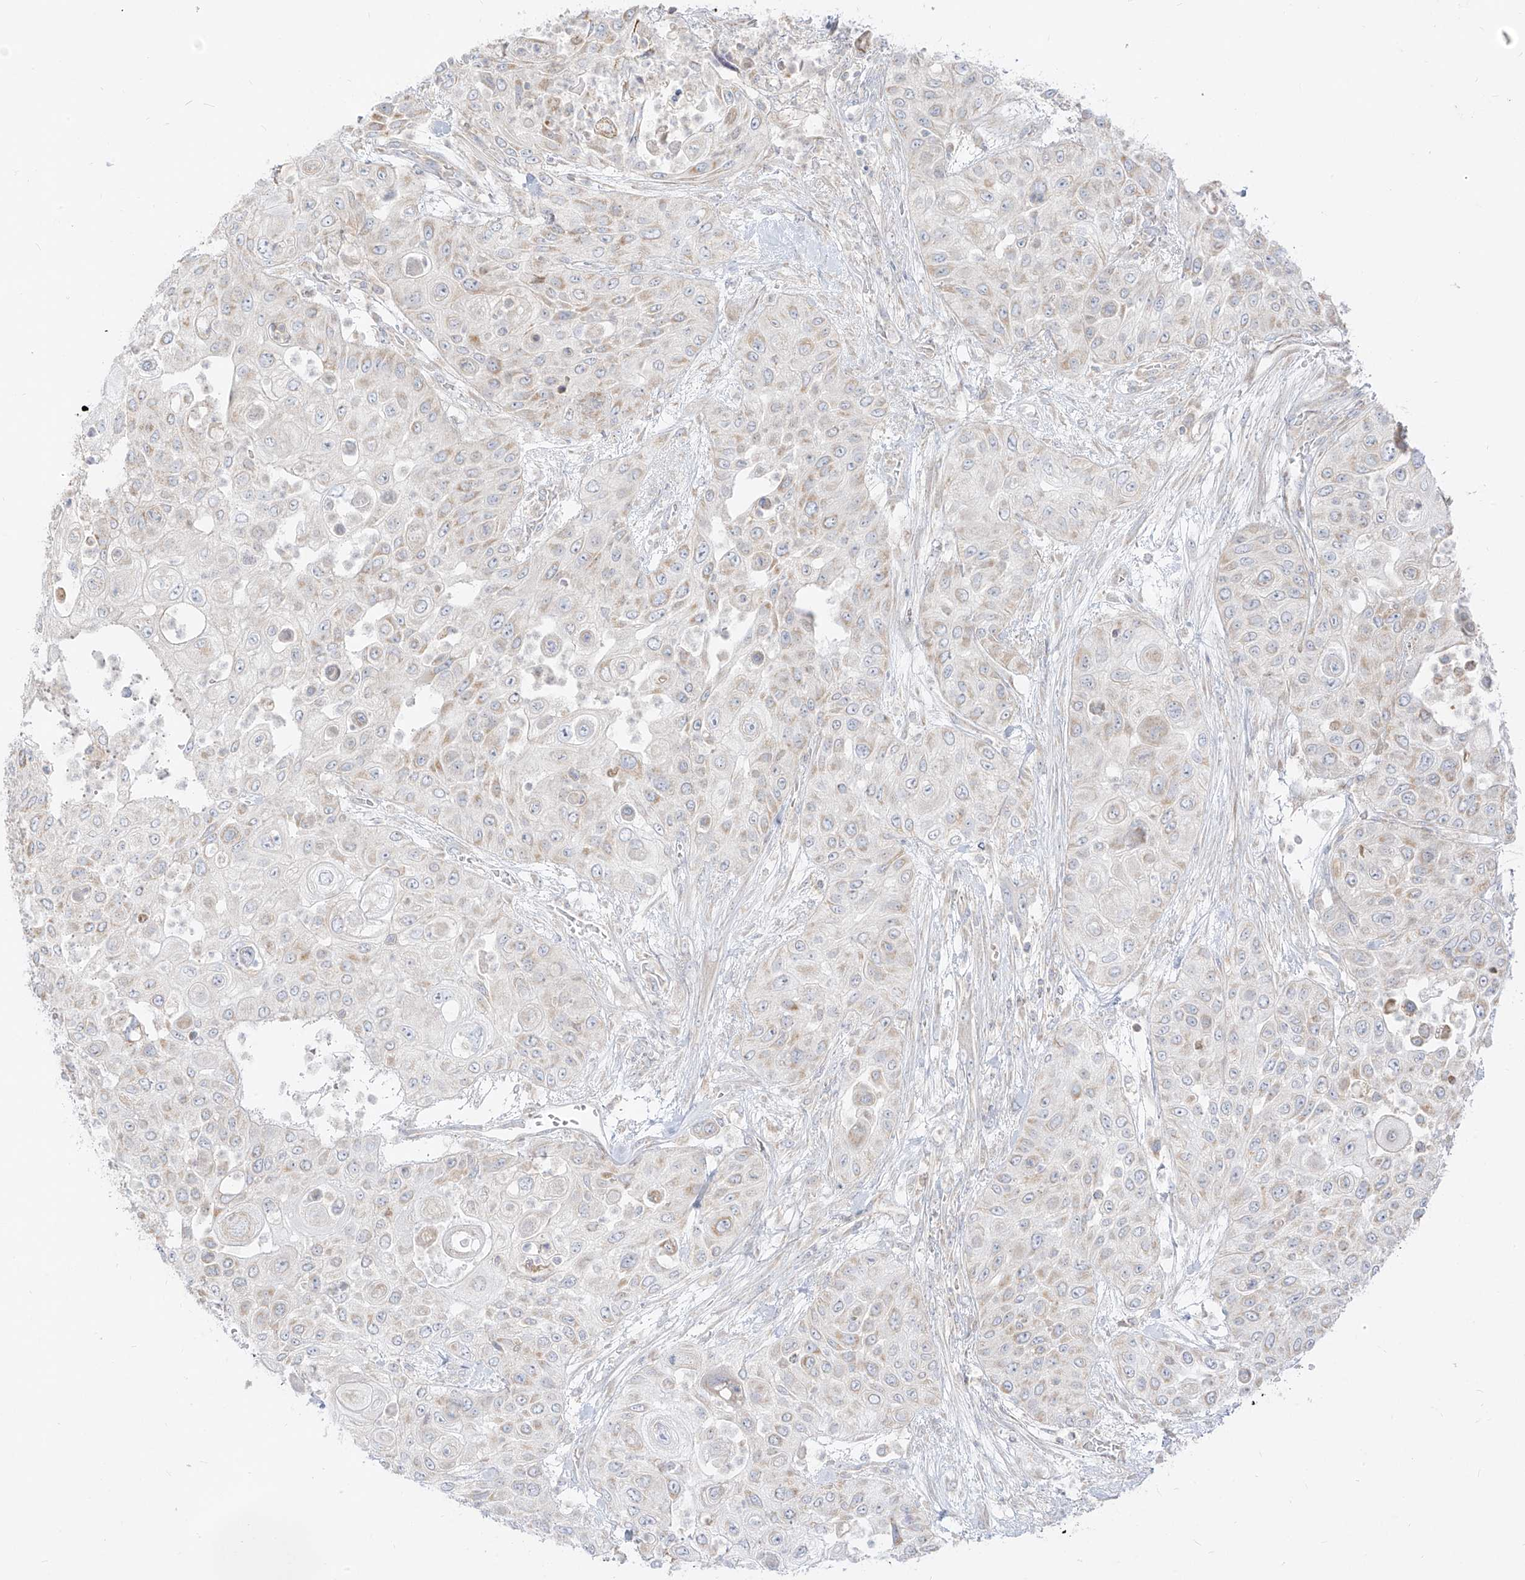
{"staining": {"intensity": "weak", "quantity": "<25%", "location": "cytoplasmic/membranous"}, "tissue": "urothelial cancer", "cell_type": "Tumor cells", "image_type": "cancer", "snomed": [{"axis": "morphology", "description": "Urothelial carcinoma, High grade"}, {"axis": "topography", "description": "Urinary bladder"}], "caption": "Urothelial carcinoma (high-grade) was stained to show a protein in brown. There is no significant expression in tumor cells.", "gene": "ZIM3", "patient": {"sex": "female", "age": 79}}